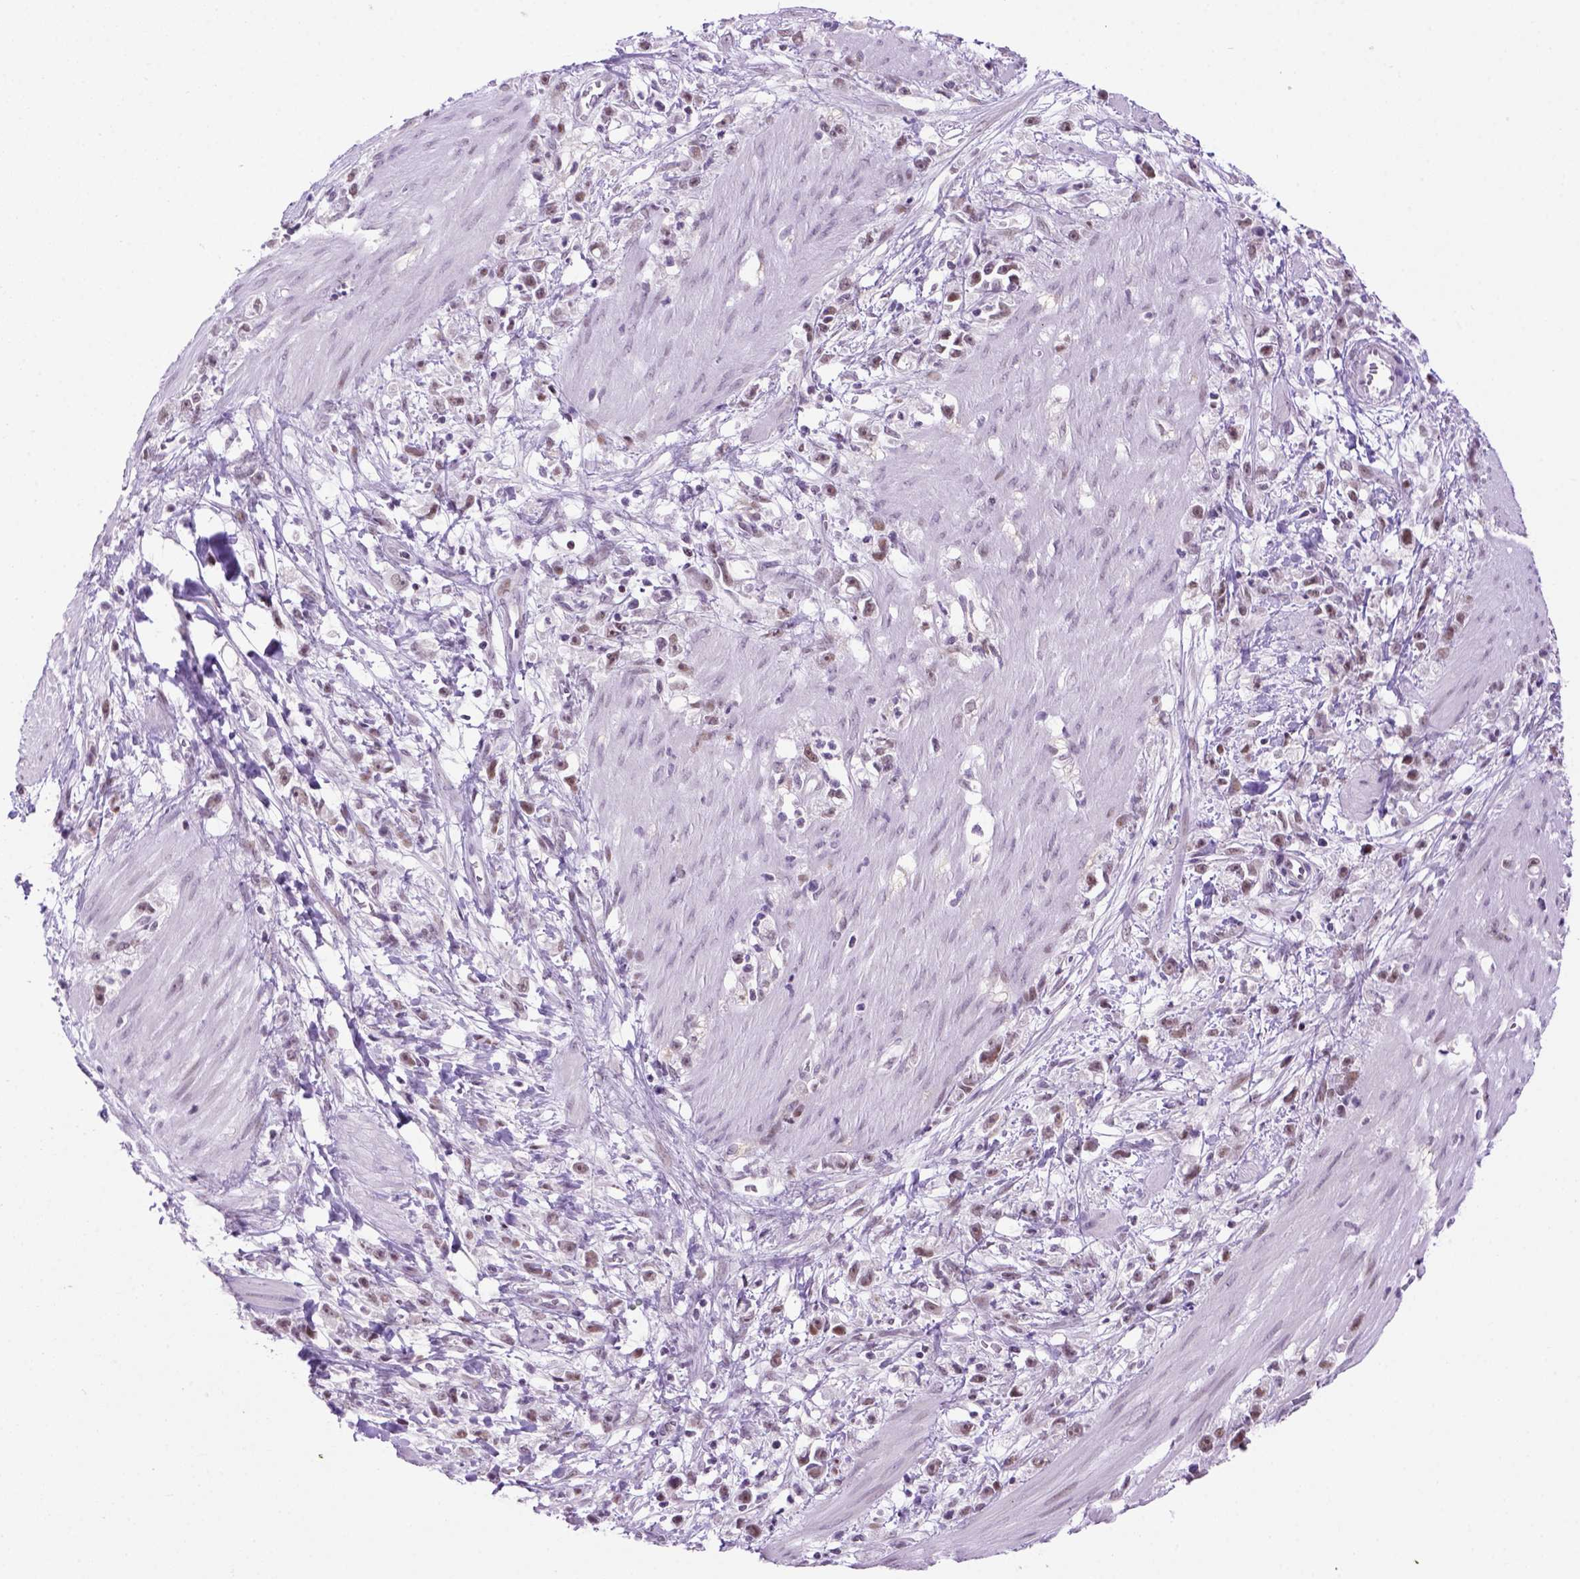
{"staining": {"intensity": "weak", "quantity": ">75%", "location": "nuclear"}, "tissue": "stomach cancer", "cell_type": "Tumor cells", "image_type": "cancer", "snomed": [{"axis": "morphology", "description": "Adenocarcinoma, NOS"}, {"axis": "topography", "description": "Stomach"}], "caption": "Immunohistochemical staining of human adenocarcinoma (stomach) reveals low levels of weak nuclear protein staining in approximately >75% of tumor cells. The staining was performed using DAB, with brown indicating positive protein expression. Nuclei are stained blue with hematoxylin.", "gene": "TBPL1", "patient": {"sex": "female", "age": 59}}